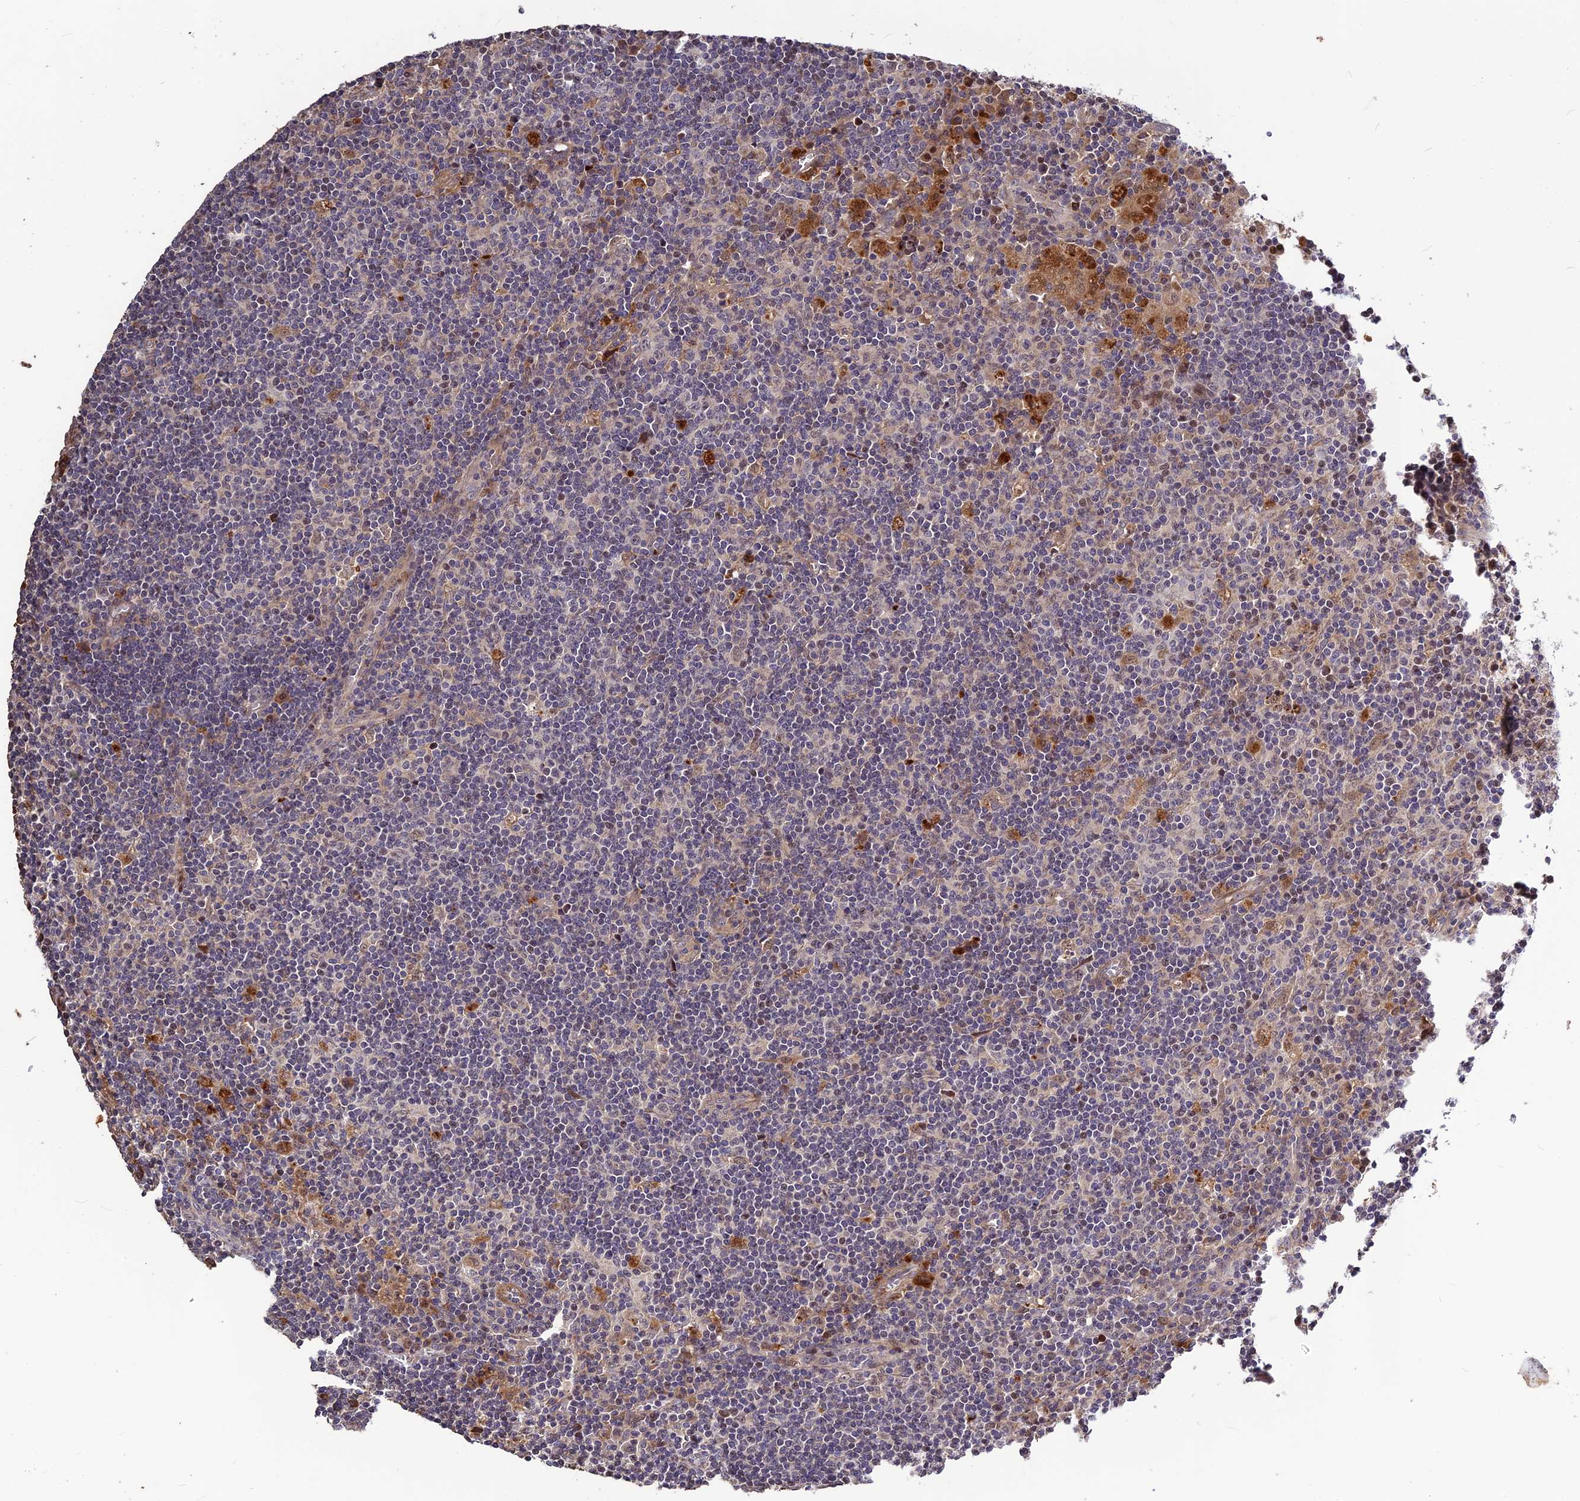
{"staining": {"intensity": "negative", "quantity": "none", "location": "none"}, "tissue": "lymph node", "cell_type": "Germinal center cells", "image_type": "normal", "snomed": [{"axis": "morphology", "description": "Normal tissue, NOS"}, {"axis": "topography", "description": "Lymph node"}], "caption": "An immunohistochemistry histopathology image of unremarkable lymph node is shown. There is no staining in germinal center cells of lymph node.", "gene": "SPG21", "patient": {"sex": "male", "age": 58}}